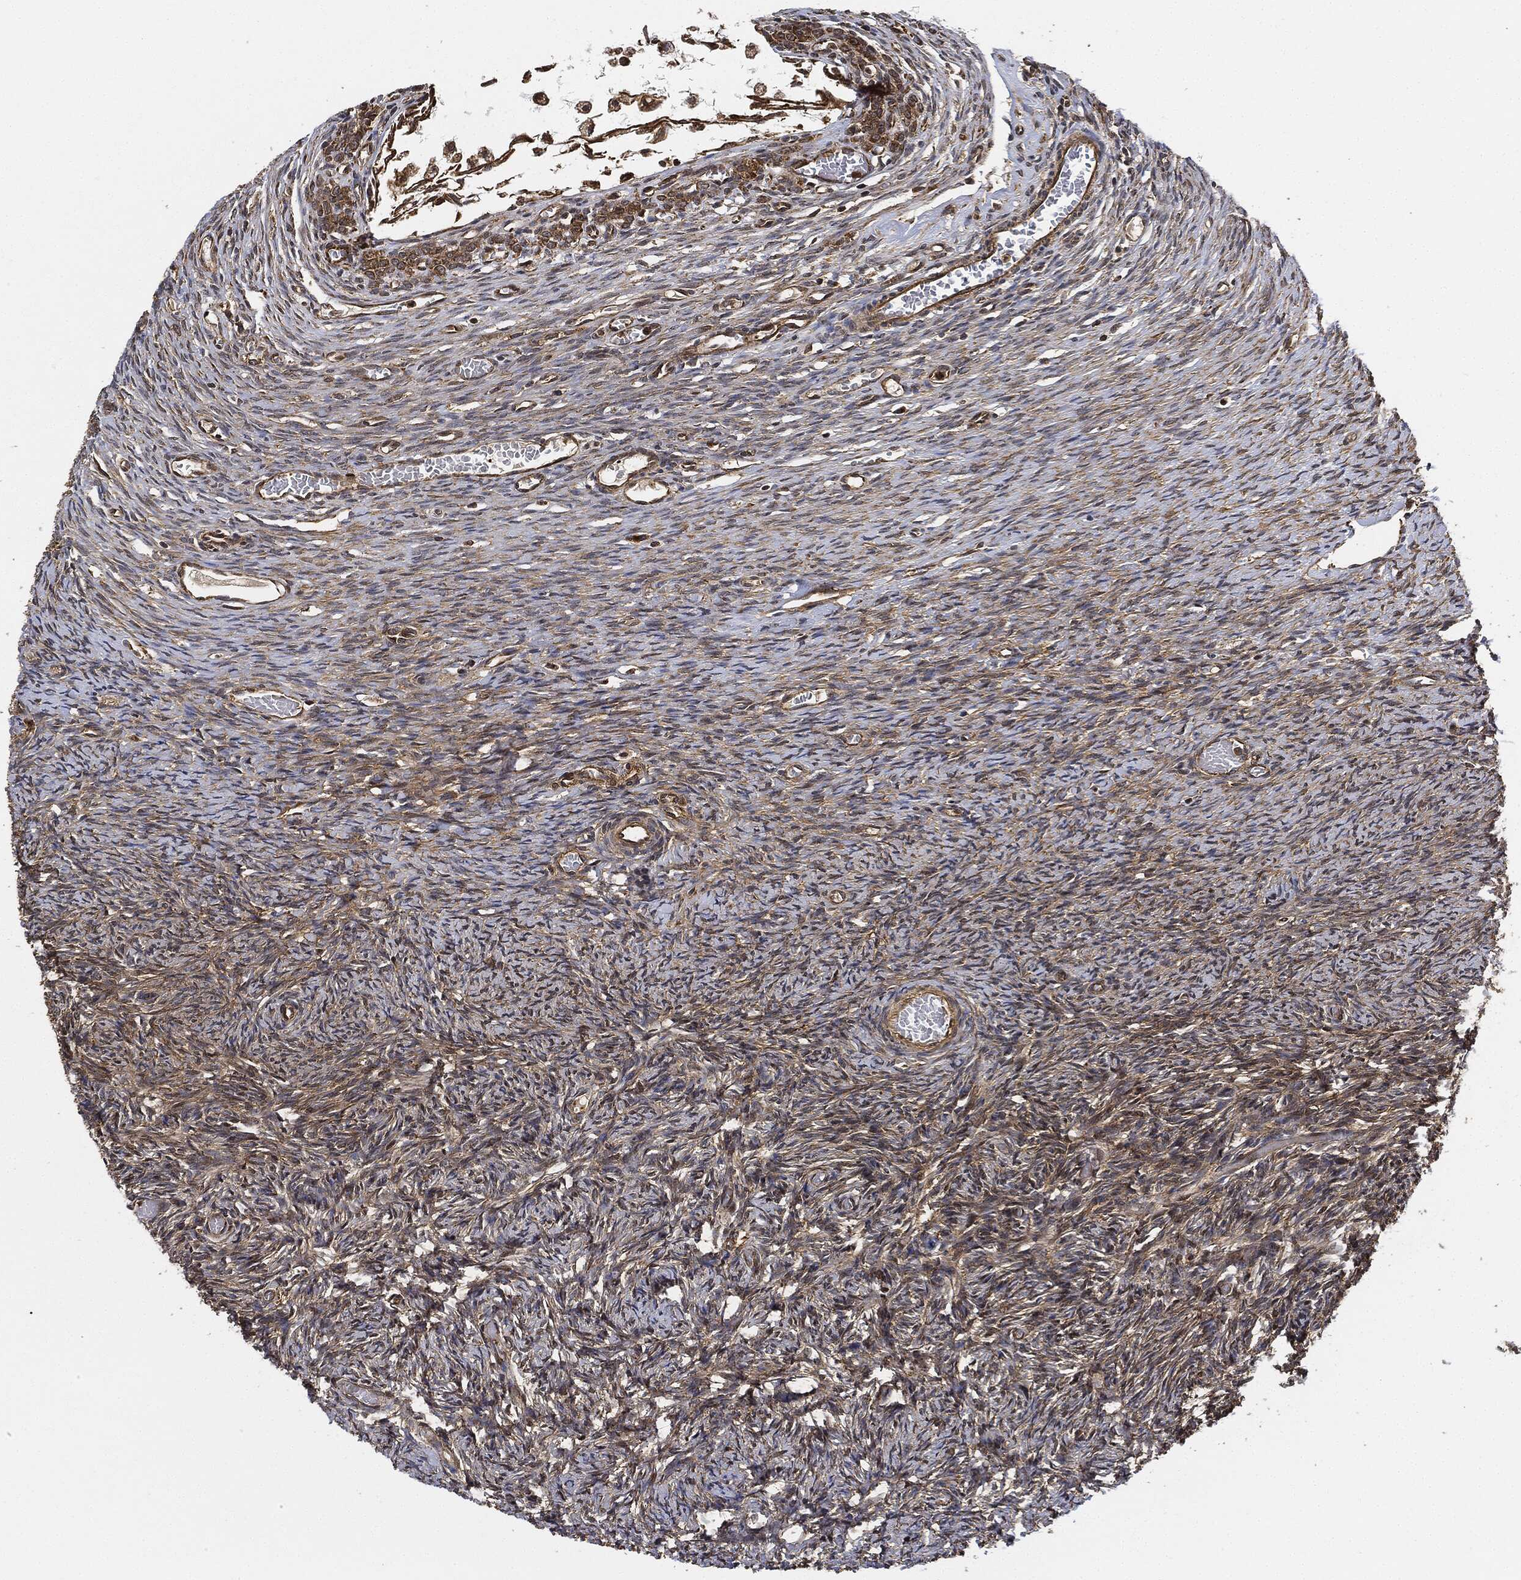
{"staining": {"intensity": "strong", "quantity": ">75%", "location": "cytoplasmic/membranous"}, "tissue": "ovary", "cell_type": "Follicle cells", "image_type": "normal", "snomed": [{"axis": "morphology", "description": "Normal tissue, NOS"}, {"axis": "topography", "description": "Ovary"}], "caption": "Immunohistochemistry image of benign human ovary stained for a protein (brown), which shows high levels of strong cytoplasmic/membranous staining in about >75% of follicle cells.", "gene": "CEP290", "patient": {"sex": "female", "age": 39}}